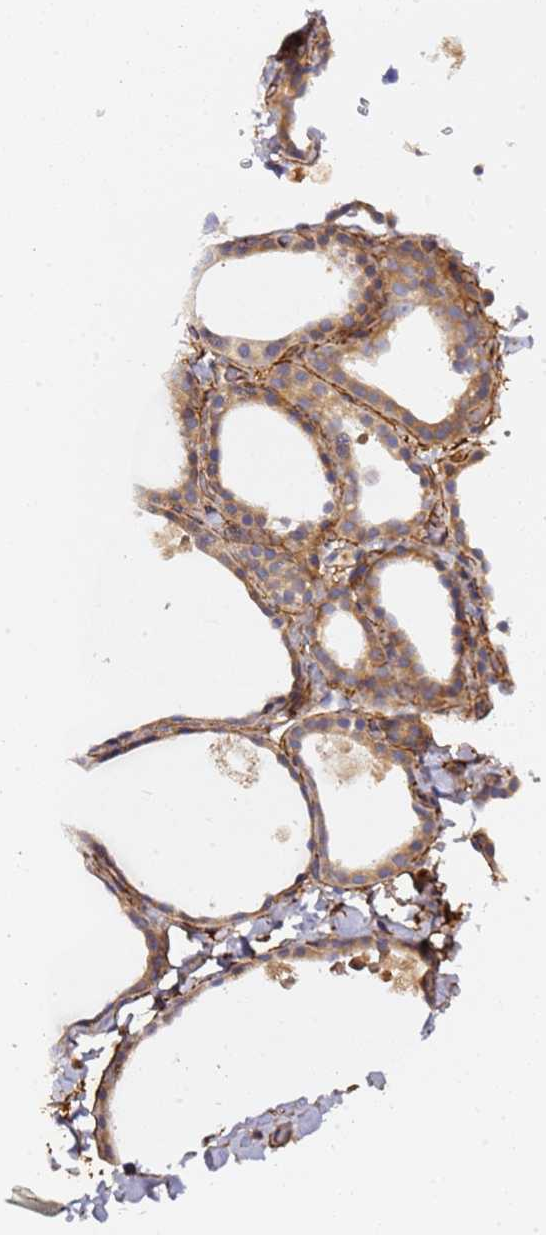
{"staining": {"intensity": "weak", "quantity": ">75%", "location": "cytoplasmic/membranous"}, "tissue": "thyroid gland", "cell_type": "Glandular cells", "image_type": "normal", "snomed": [{"axis": "morphology", "description": "Normal tissue, NOS"}, {"axis": "topography", "description": "Thyroid gland"}], "caption": "This is an image of immunohistochemistry (IHC) staining of benign thyroid gland, which shows weak expression in the cytoplasmic/membranous of glandular cells.", "gene": "KIF7", "patient": {"sex": "female", "age": 44}}